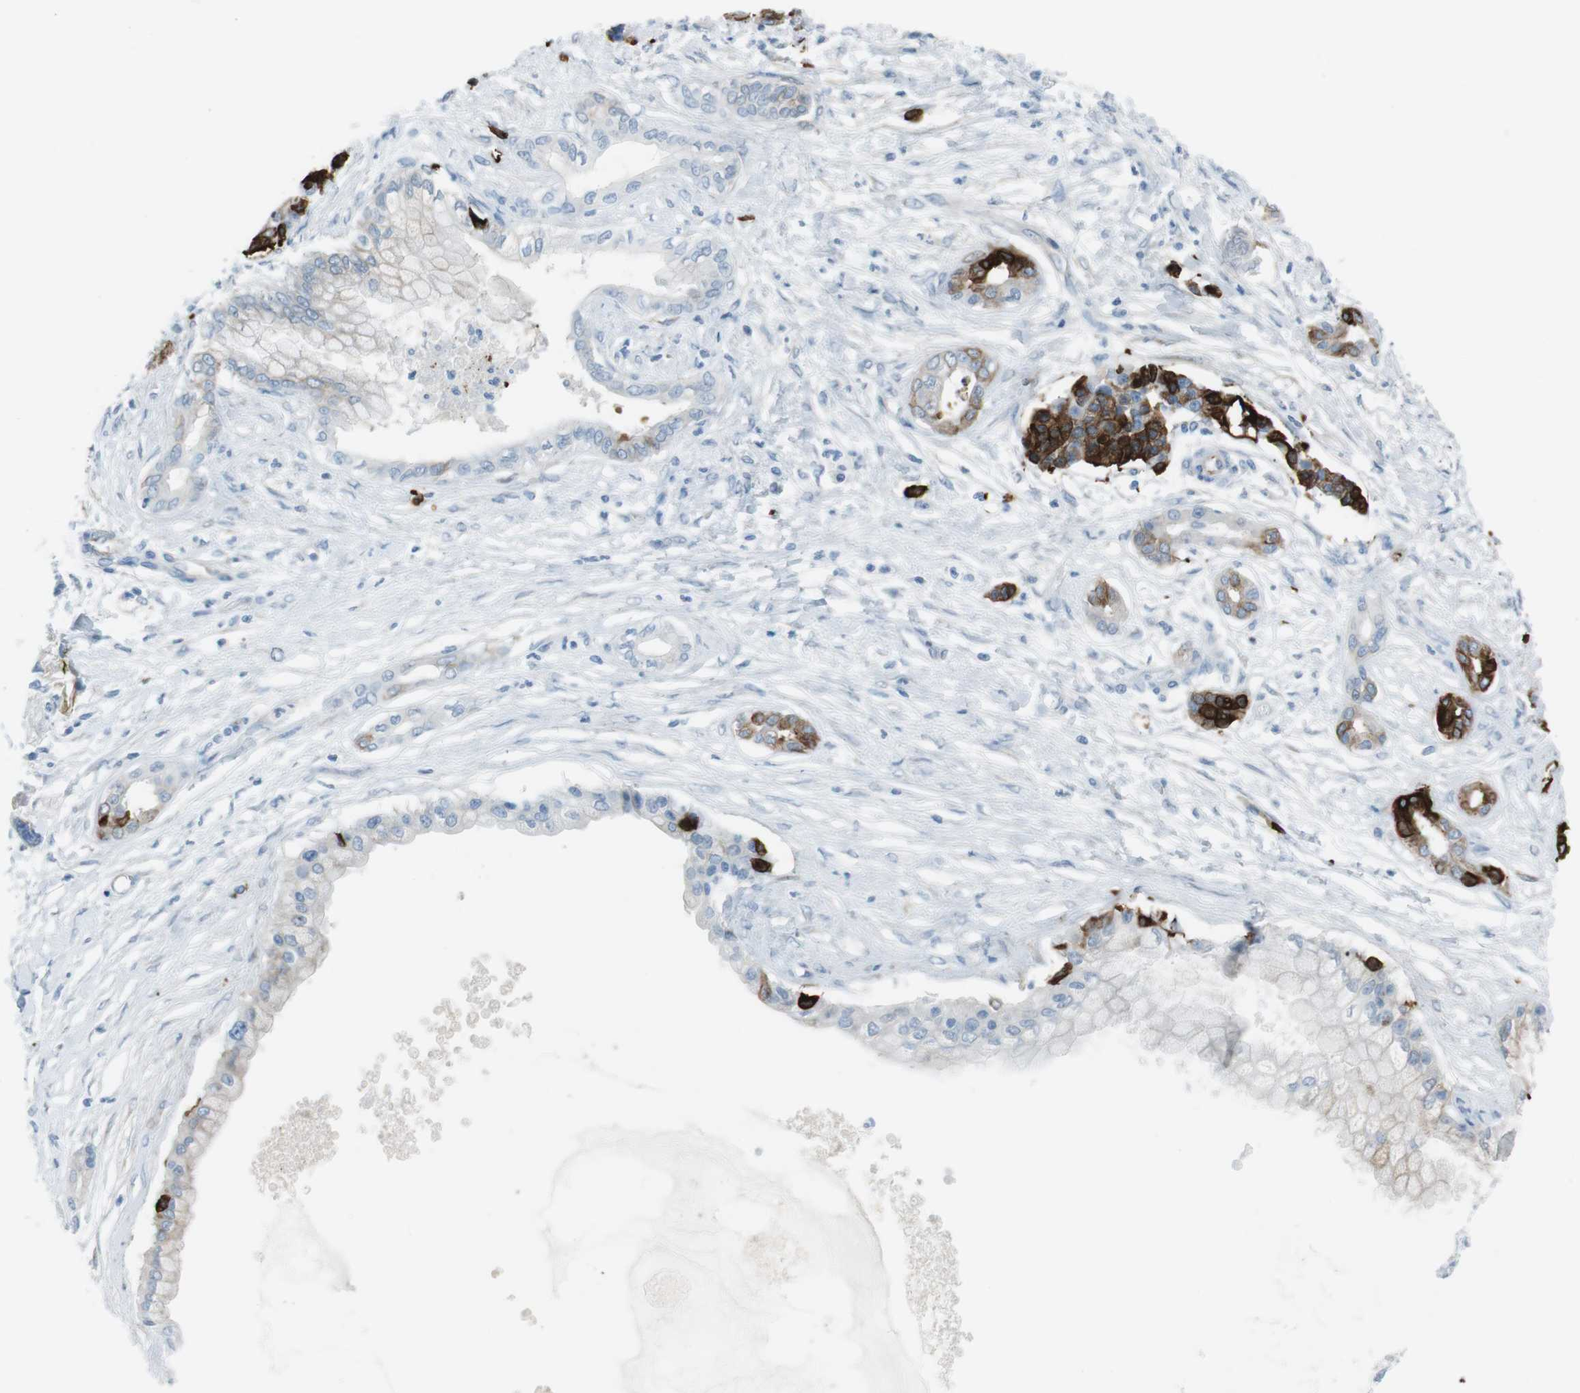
{"staining": {"intensity": "strong", "quantity": "<25%", "location": "cytoplasmic/membranous"}, "tissue": "pancreatic cancer", "cell_type": "Tumor cells", "image_type": "cancer", "snomed": [{"axis": "morphology", "description": "Adenocarcinoma, NOS"}, {"axis": "topography", "description": "Pancreas"}], "caption": "Pancreatic cancer tissue shows strong cytoplasmic/membranous positivity in about <25% of tumor cells", "gene": "TUBB2A", "patient": {"sex": "male", "age": 56}}